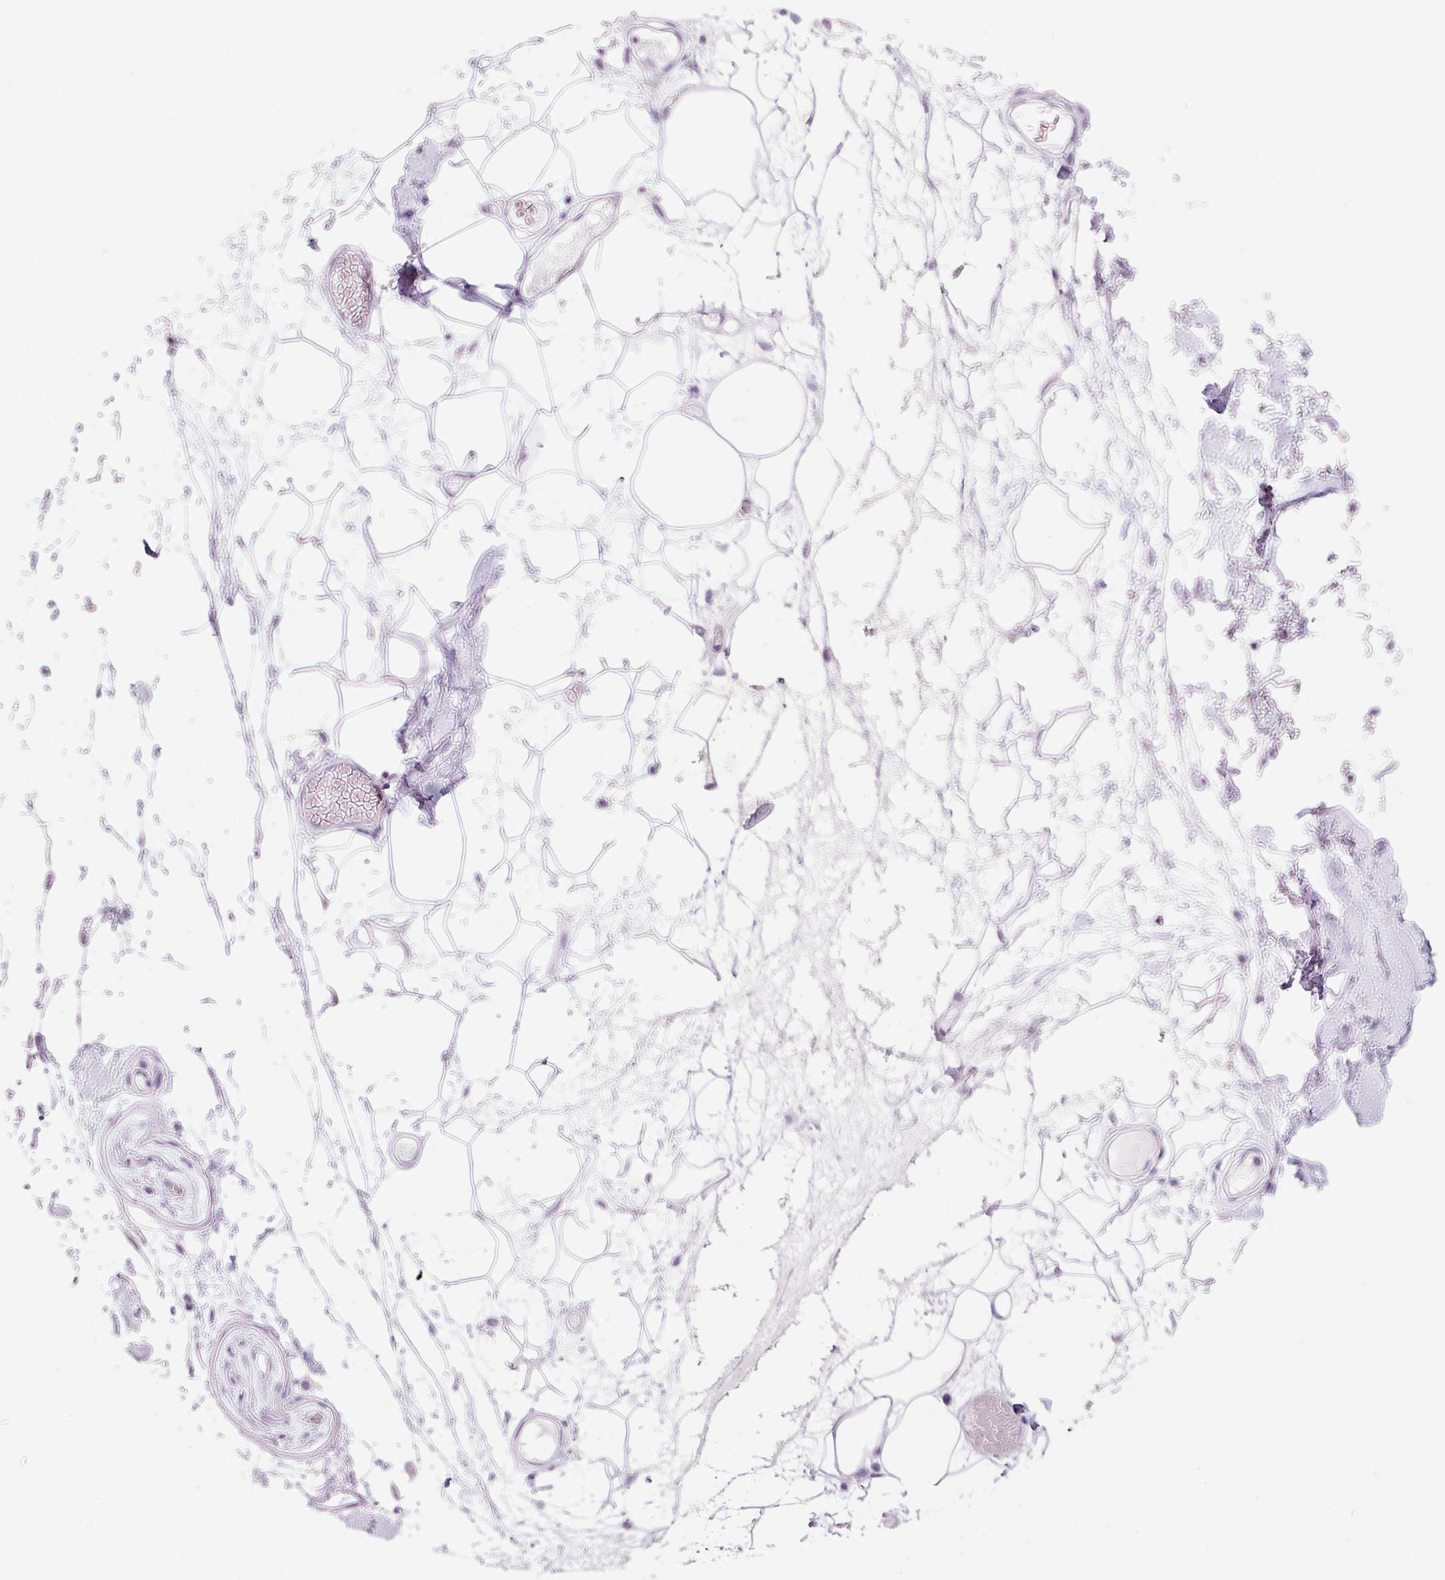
{"staining": {"intensity": "negative", "quantity": "none", "location": "none"}, "tissue": "adipose tissue", "cell_type": "Adipocytes", "image_type": "normal", "snomed": [{"axis": "morphology", "description": "Normal tissue, NOS"}, {"axis": "topography", "description": "Vulva"}, {"axis": "topography", "description": "Peripheral nerve tissue"}], "caption": "An IHC photomicrograph of benign adipose tissue is shown. There is no staining in adipocytes of adipose tissue.", "gene": "BSND", "patient": {"sex": "female", "age": 68}}